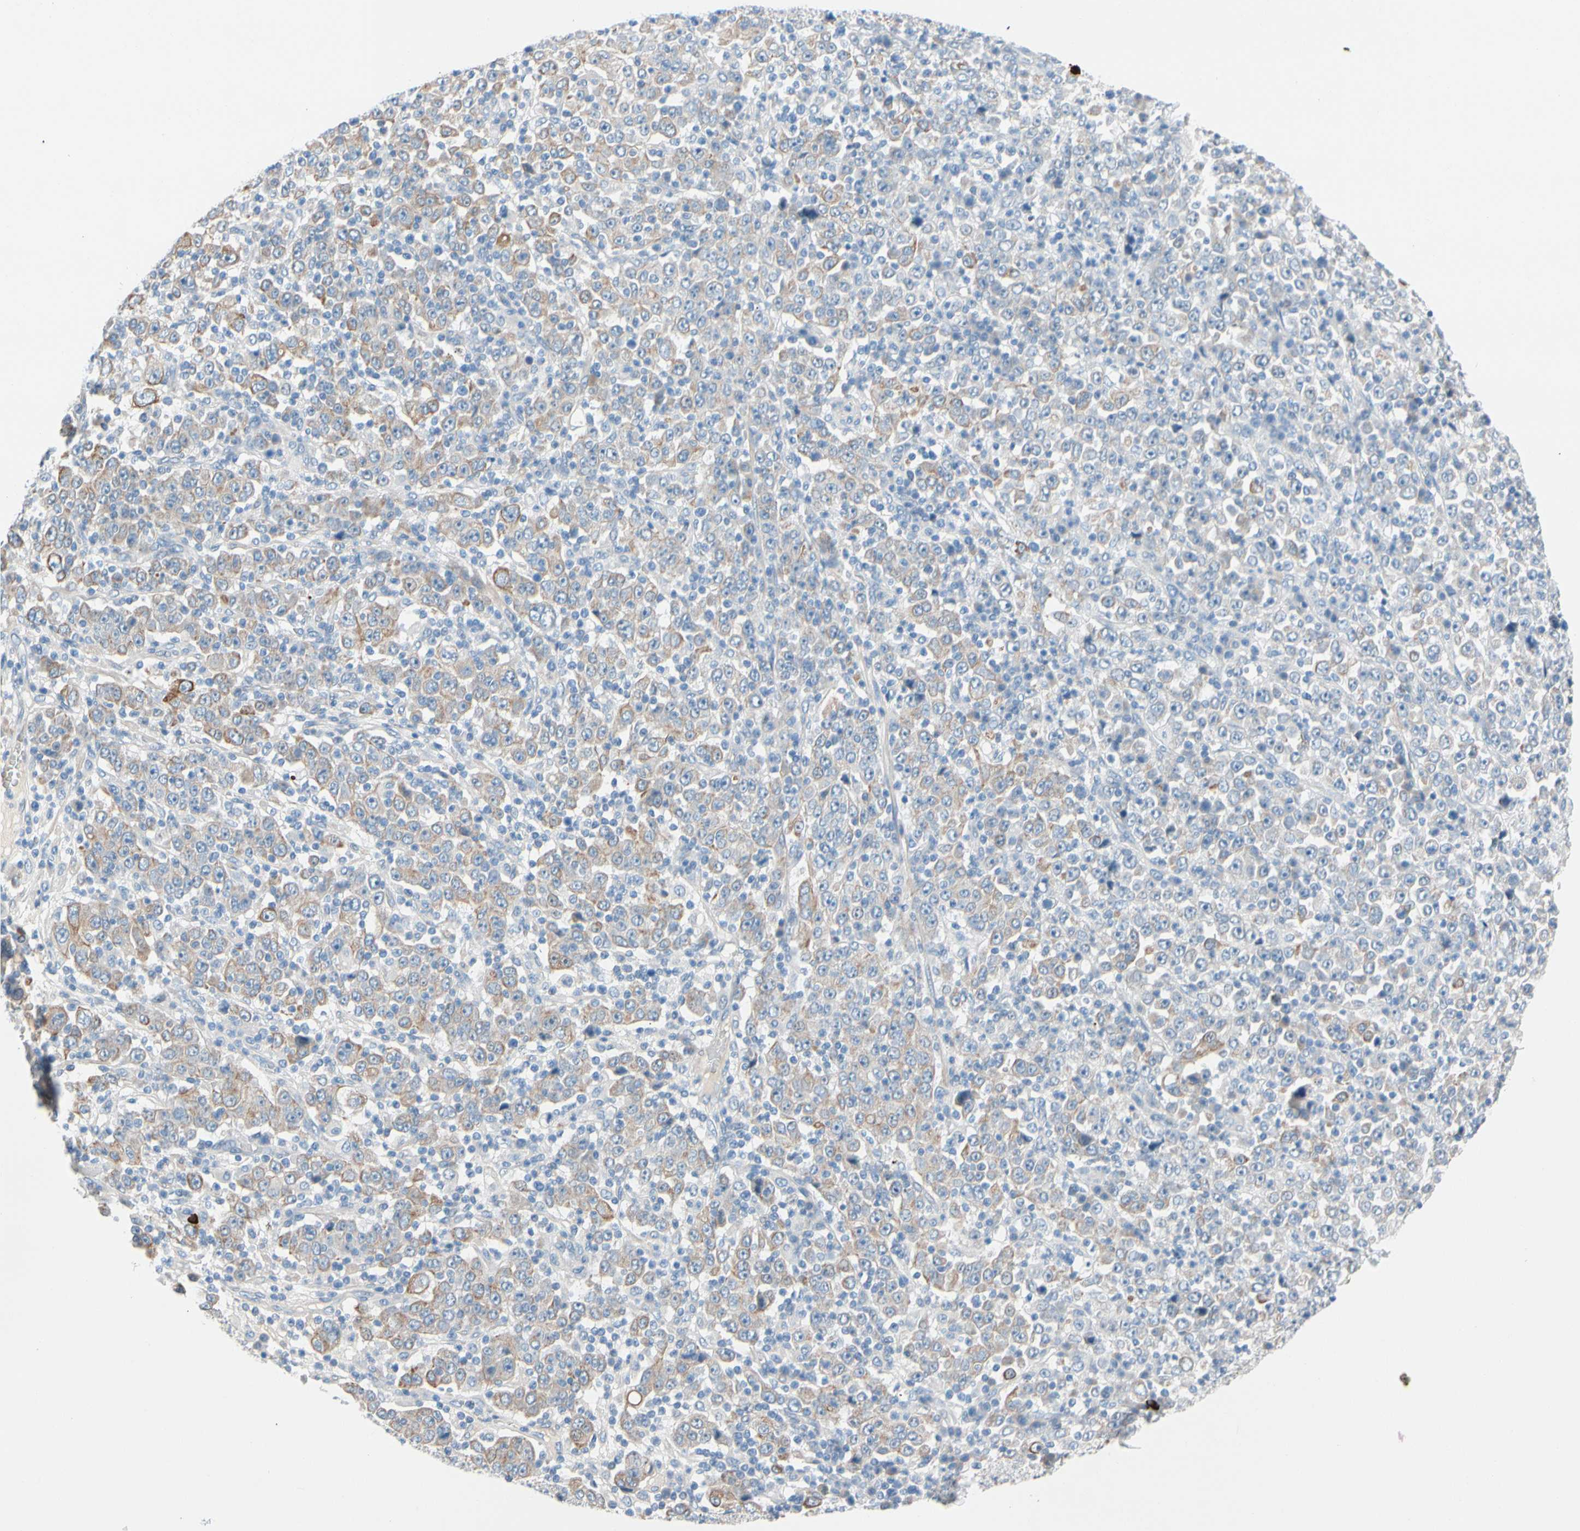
{"staining": {"intensity": "weak", "quantity": "25%-75%", "location": "cytoplasmic/membranous"}, "tissue": "stomach cancer", "cell_type": "Tumor cells", "image_type": "cancer", "snomed": [{"axis": "morphology", "description": "Normal tissue, NOS"}, {"axis": "morphology", "description": "Adenocarcinoma, NOS"}, {"axis": "topography", "description": "Stomach, upper"}, {"axis": "topography", "description": "Stomach"}], "caption": "Immunohistochemical staining of human adenocarcinoma (stomach) demonstrates weak cytoplasmic/membranous protein staining in about 25%-75% of tumor cells.", "gene": "ZNF132", "patient": {"sex": "male", "age": 59}}